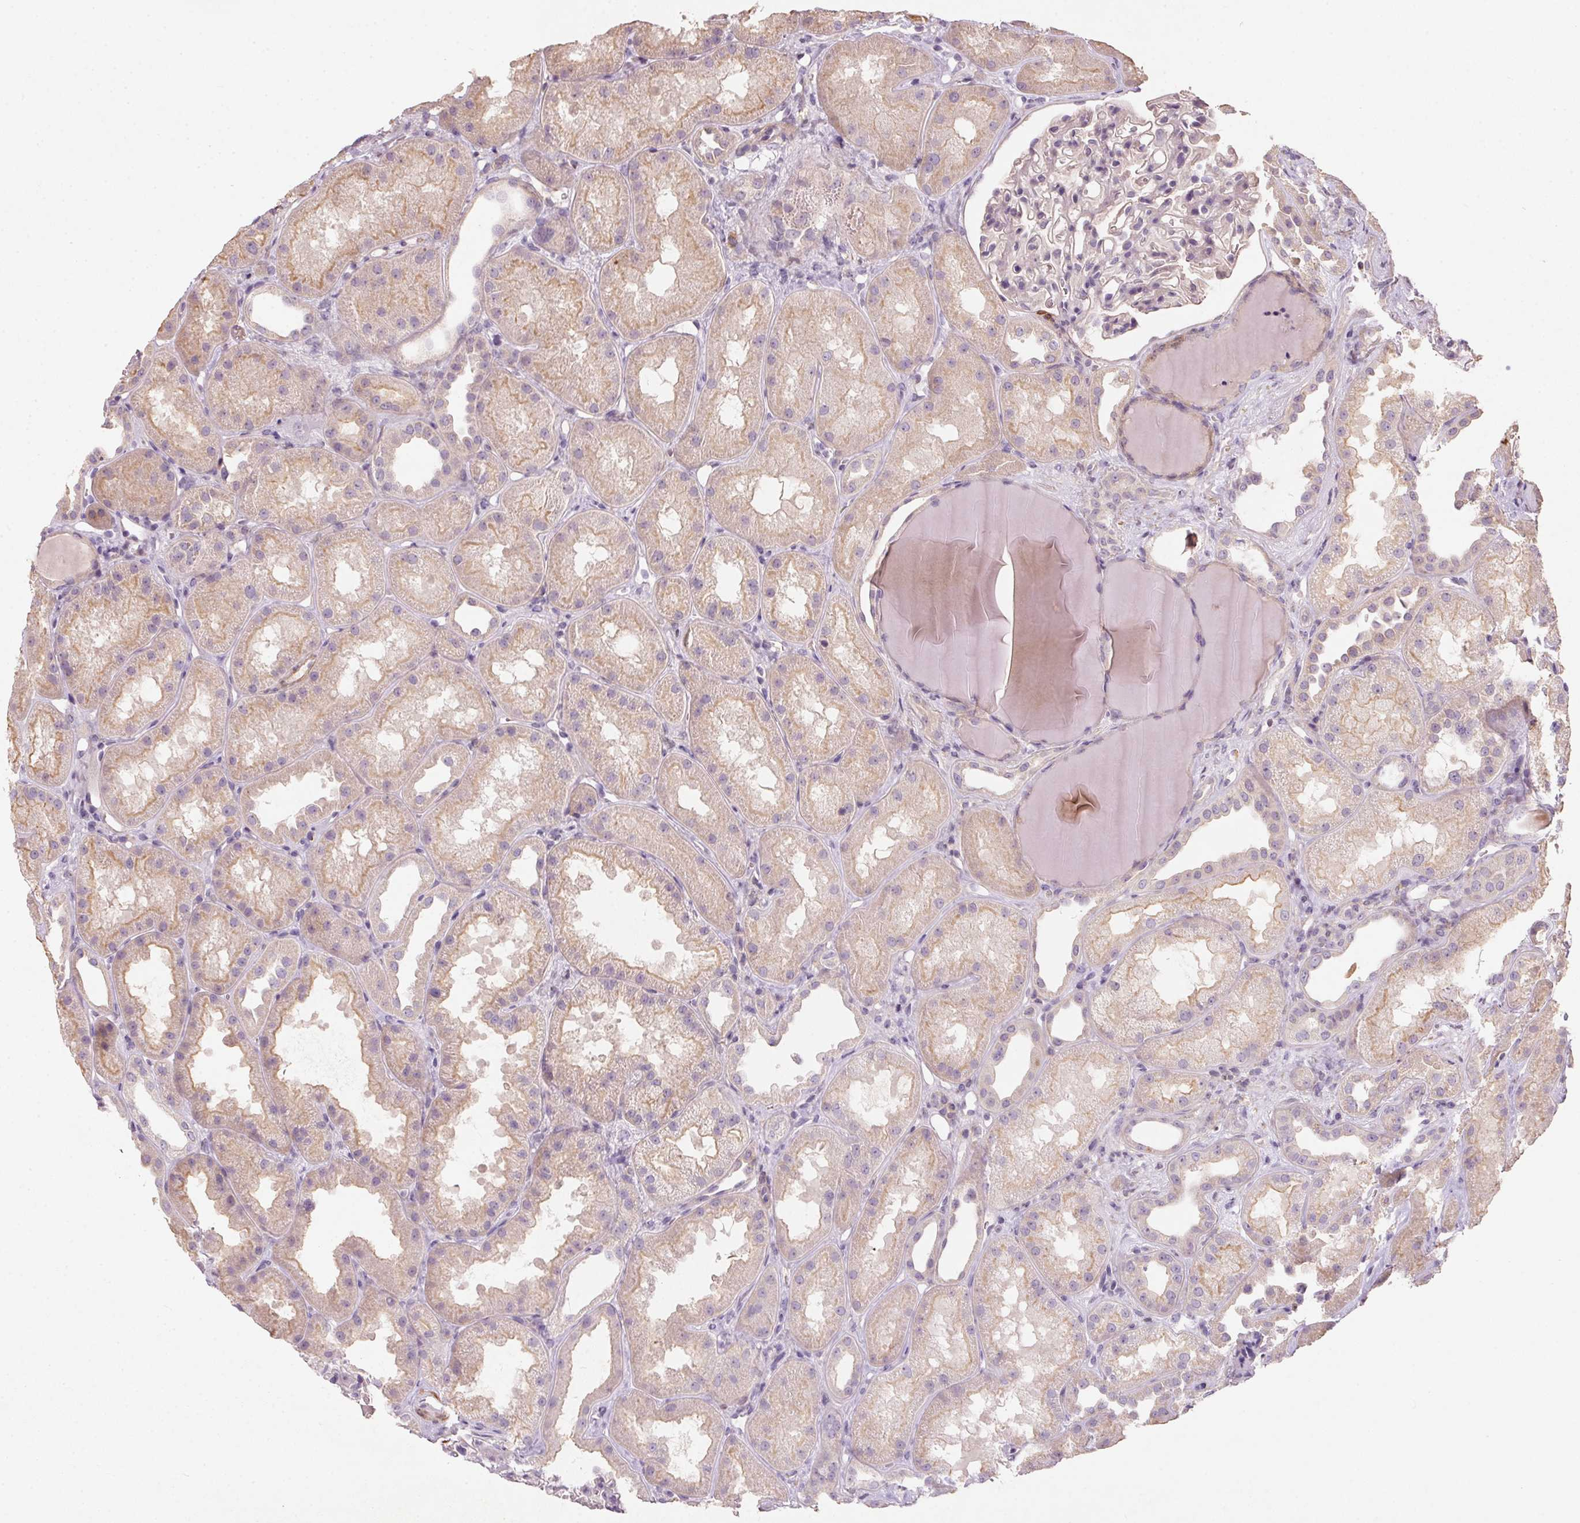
{"staining": {"intensity": "negative", "quantity": "none", "location": "none"}, "tissue": "kidney", "cell_type": "Cells in glomeruli", "image_type": "normal", "snomed": [{"axis": "morphology", "description": "Normal tissue, NOS"}, {"axis": "topography", "description": "Kidney"}], "caption": "Immunohistochemistry (IHC) micrograph of normal kidney: kidney stained with DAB displays no significant protein staining in cells in glomeruli. Nuclei are stained in blue.", "gene": "KCNK15", "patient": {"sex": "male", "age": 61}}